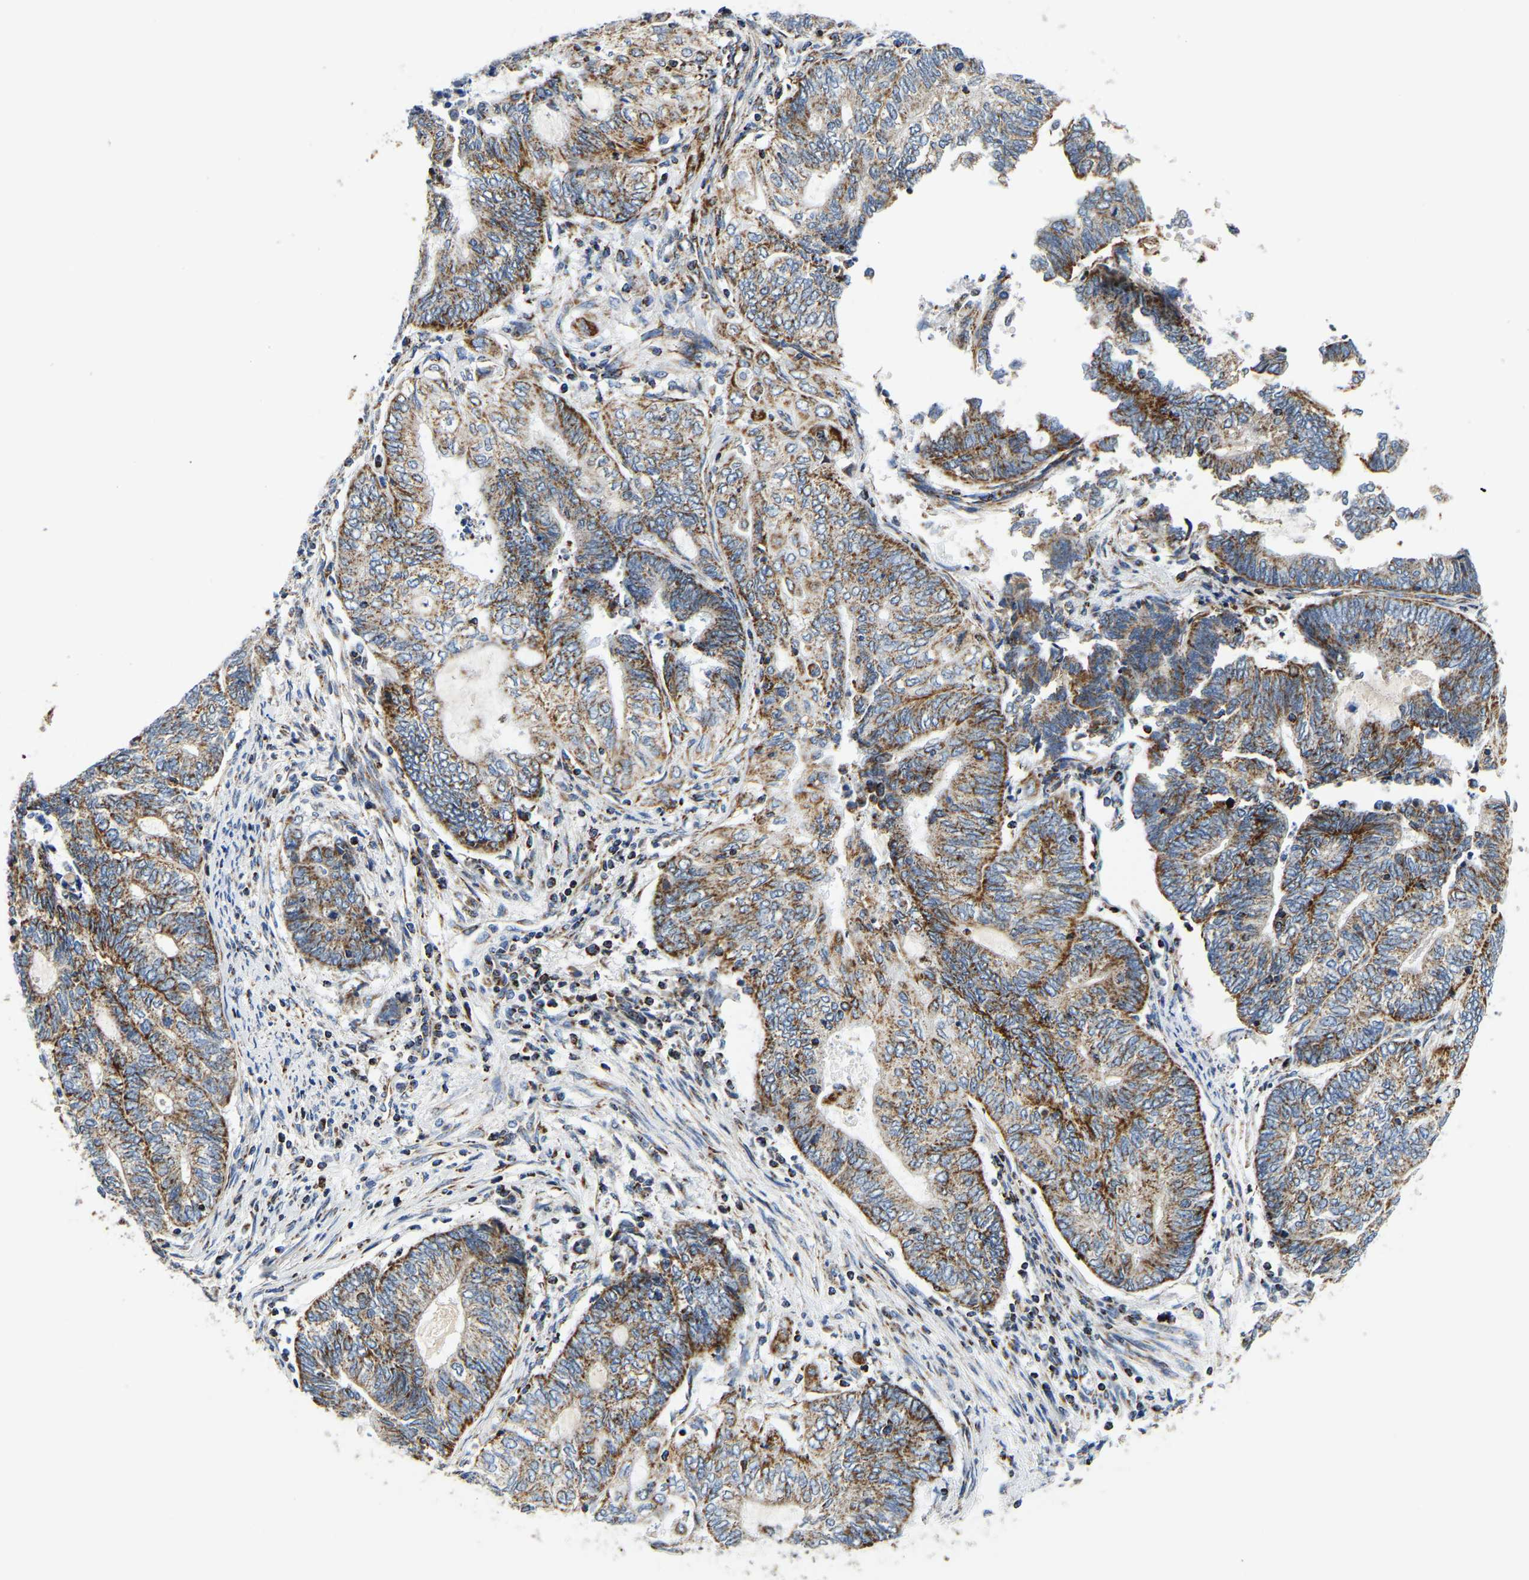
{"staining": {"intensity": "moderate", "quantity": ">75%", "location": "cytoplasmic/membranous"}, "tissue": "endometrial cancer", "cell_type": "Tumor cells", "image_type": "cancer", "snomed": [{"axis": "morphology", "description": "Adenocarcinoma, NOS"}, {"axis": "topography", "description": "Uterus"}, {"axis": "topography", "description": "Endometrium"}], "caption": "Endometrial cancer (adenocarcinoma) stained with DAB (3,3'-diaminobenzidine) immunohistochemistry displays medium levels of moderate cytoplasmic/membranous staining in about >75% of tumor cells.", "gene": "SFXN1", "patient": {"sex": "female", "age": 70}}